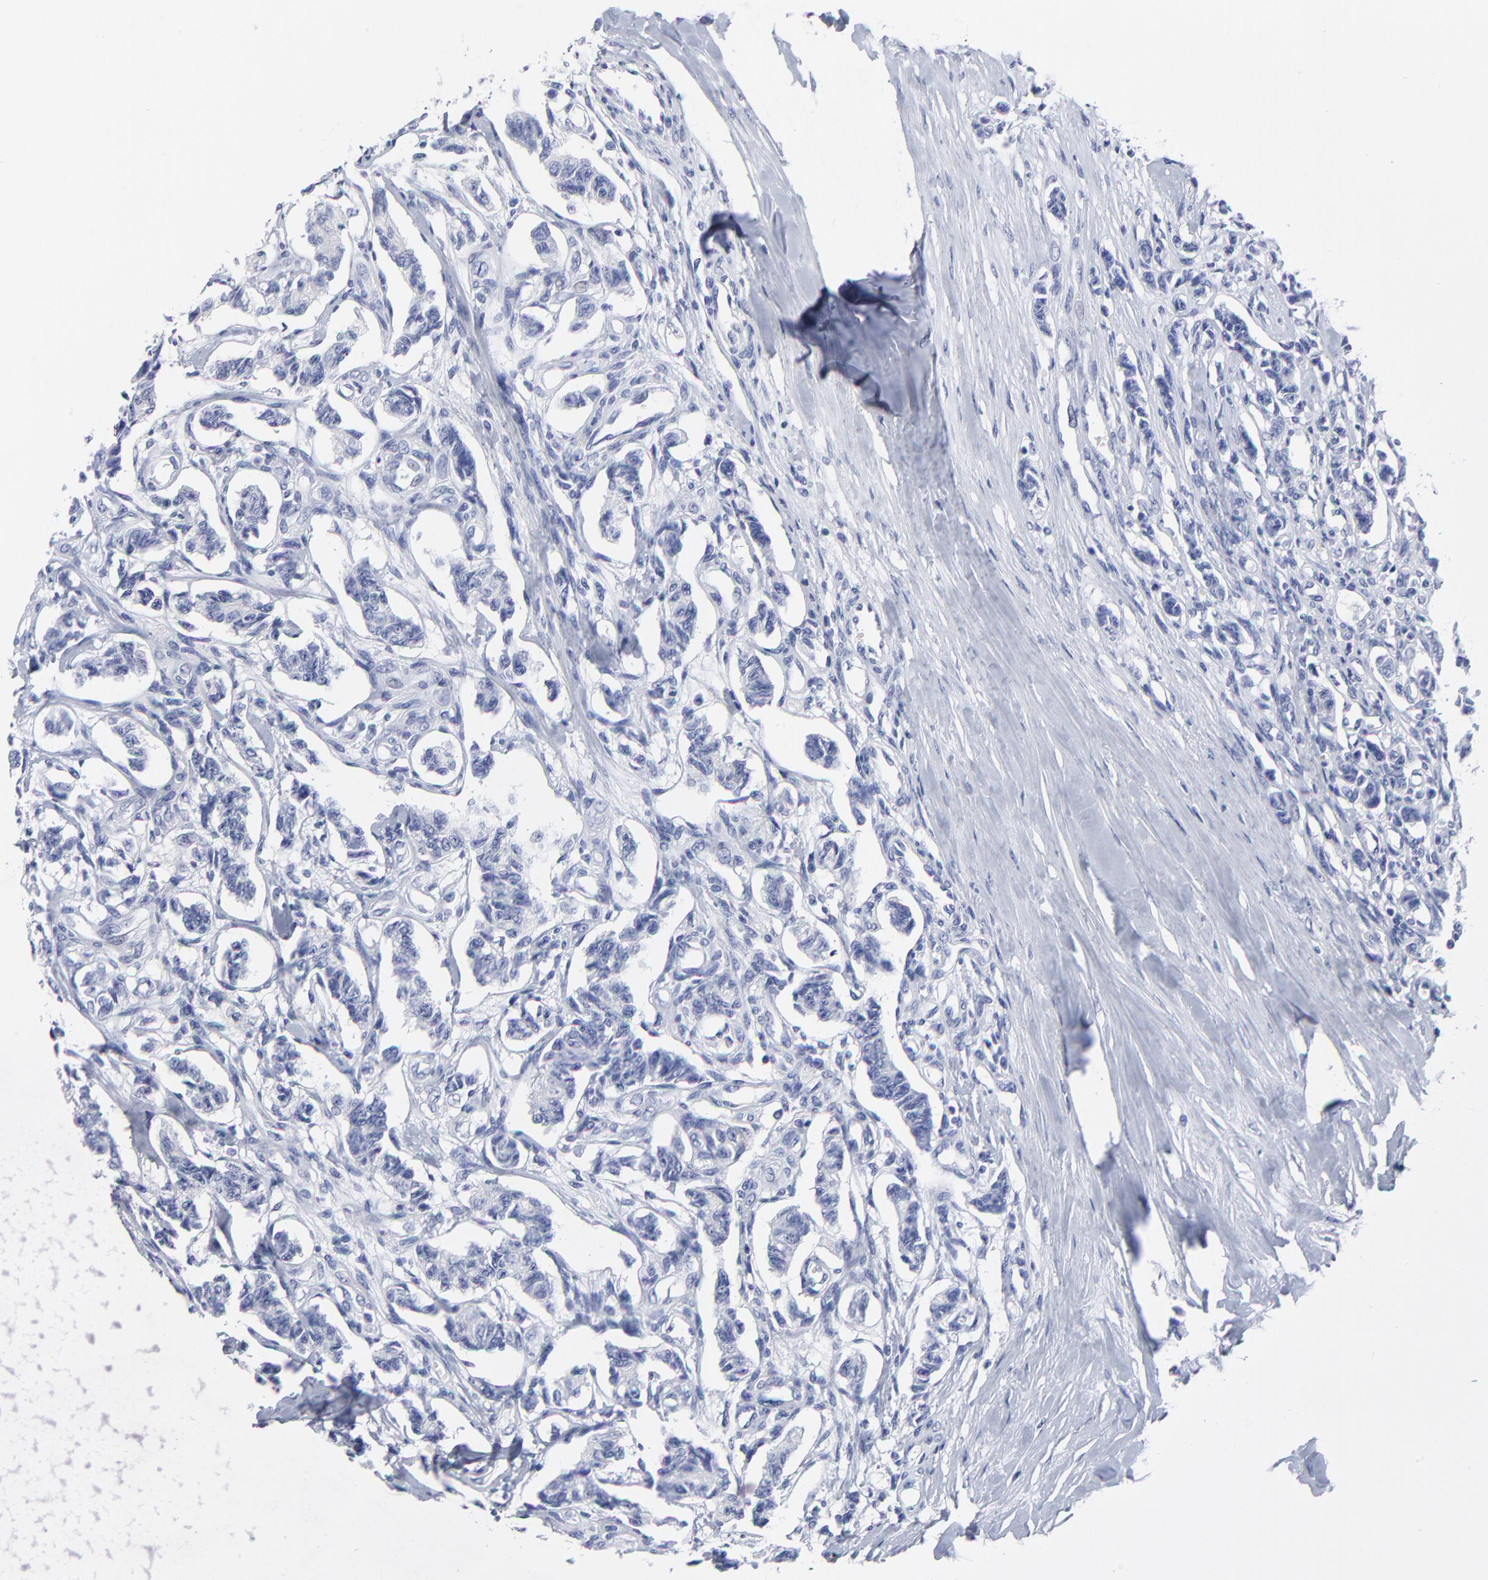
{"staining": {"intensity": "negative", "quantity": "none", "location": "none"}, "tissue": "renal cancer", "cell_type": "Tumor cells", "image_type": "cancer", "snomed": [{"axis": "morphology", "description": "Carcinoid, malignant, NOS"}, {"axis": "topography", "description": "Kidney"}], "caption": "DAB (3,3'-diaminobenzidine) immunohistochemical staining of renal cancer (carcinoid (malignant)) shows no significant staining in tumor cells.", "gene": "CNTN3", "patient": {"sex": "female", "age": 41}}